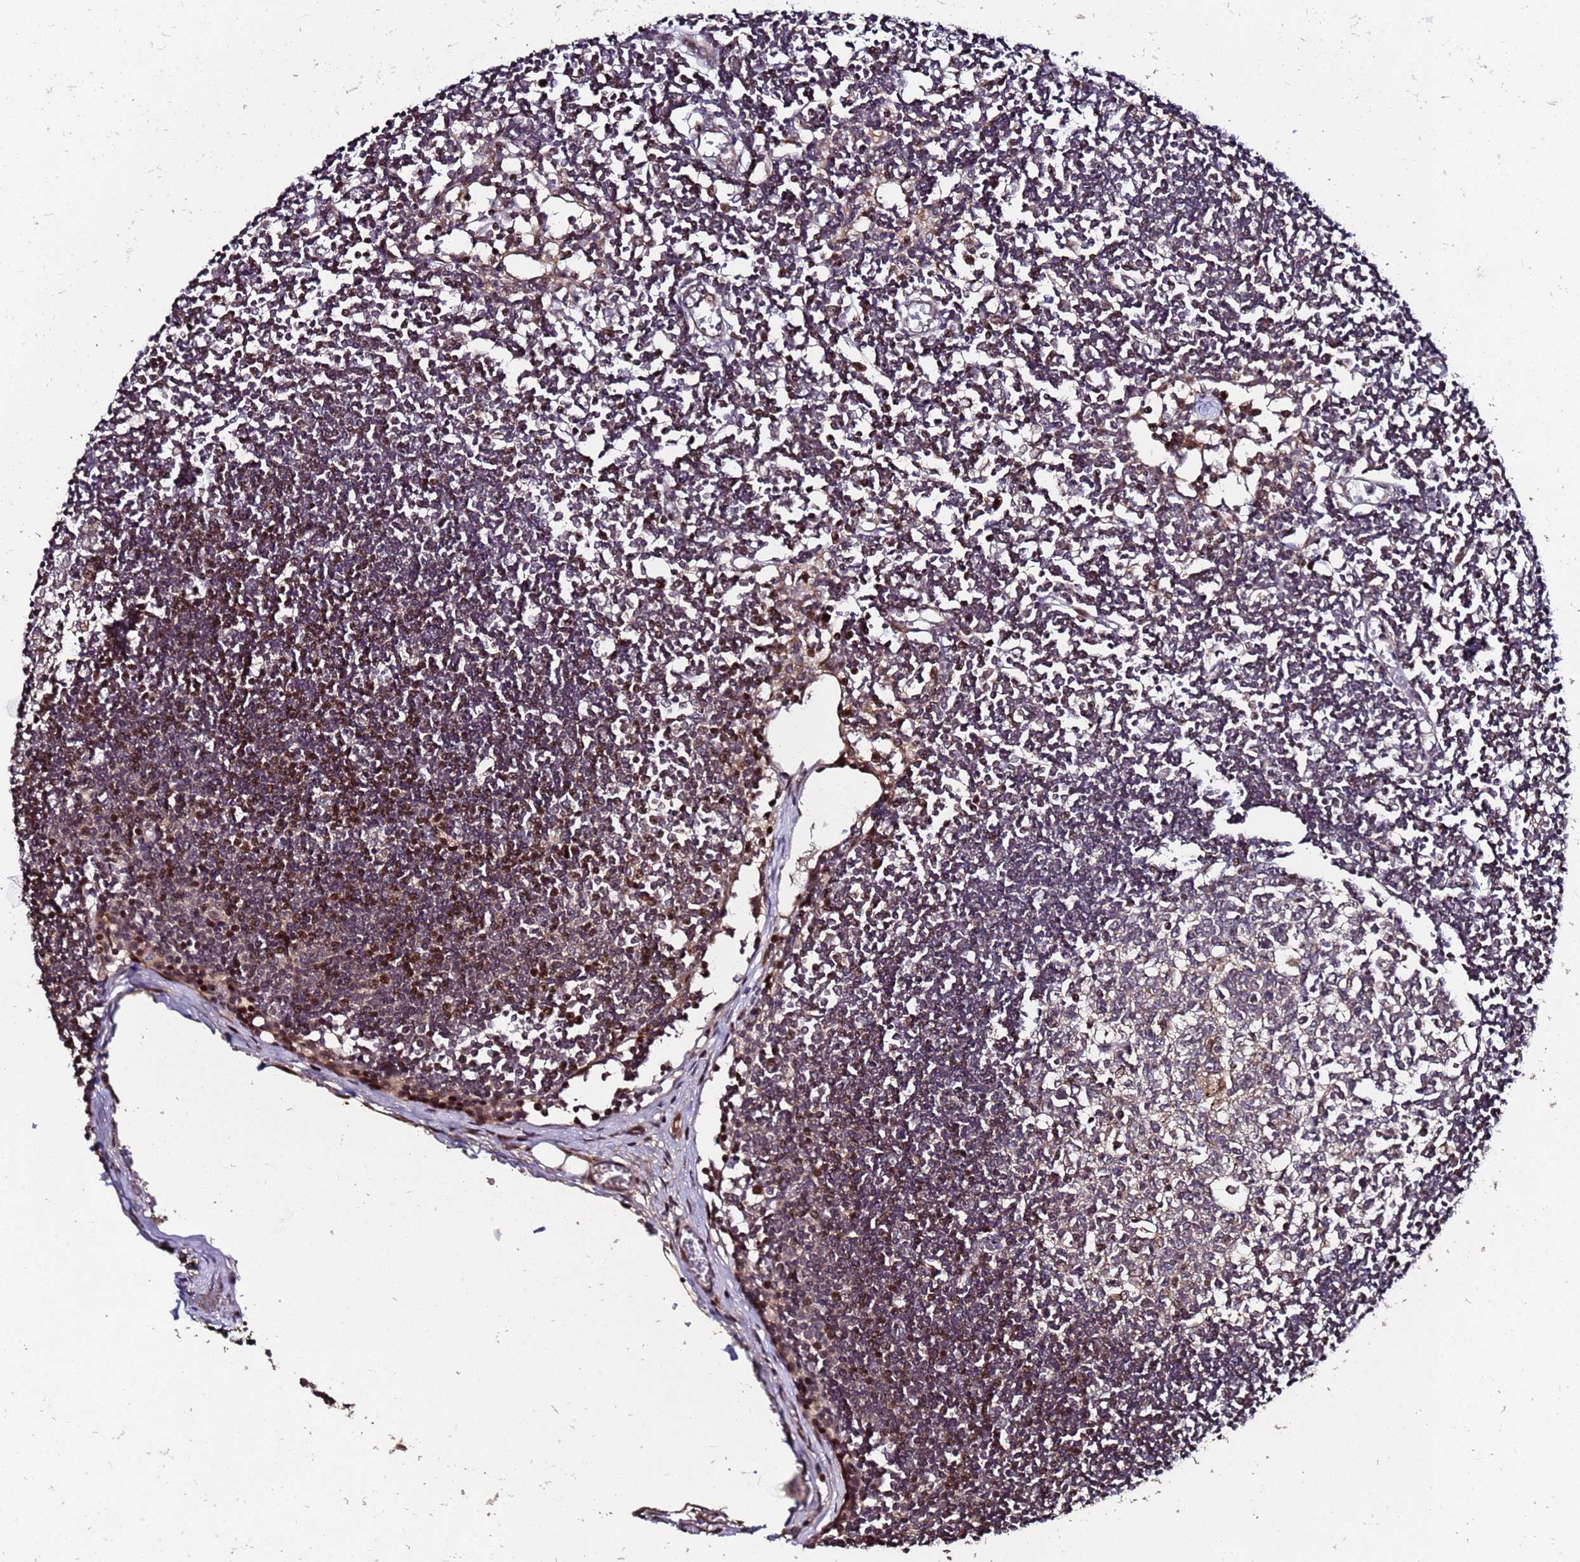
{"staining": {"intensity": "negative", "quantity": "none", "location": "none"}, "tissue": "lymph node", "cell_type": "Germinal center cells", "image_type": "normal", "snomed": [{"axis": "morphology", "description": "Normal tissue, NOS"}, {"axis": "topography", "description": "Lymph node"}], "caption": "This is an immunohistochemistry histopathology image of normal lymph node. There is no expression in germinal center cells.", "gene": "PRODH", "patient": {"sex": "female", "age": 11}}